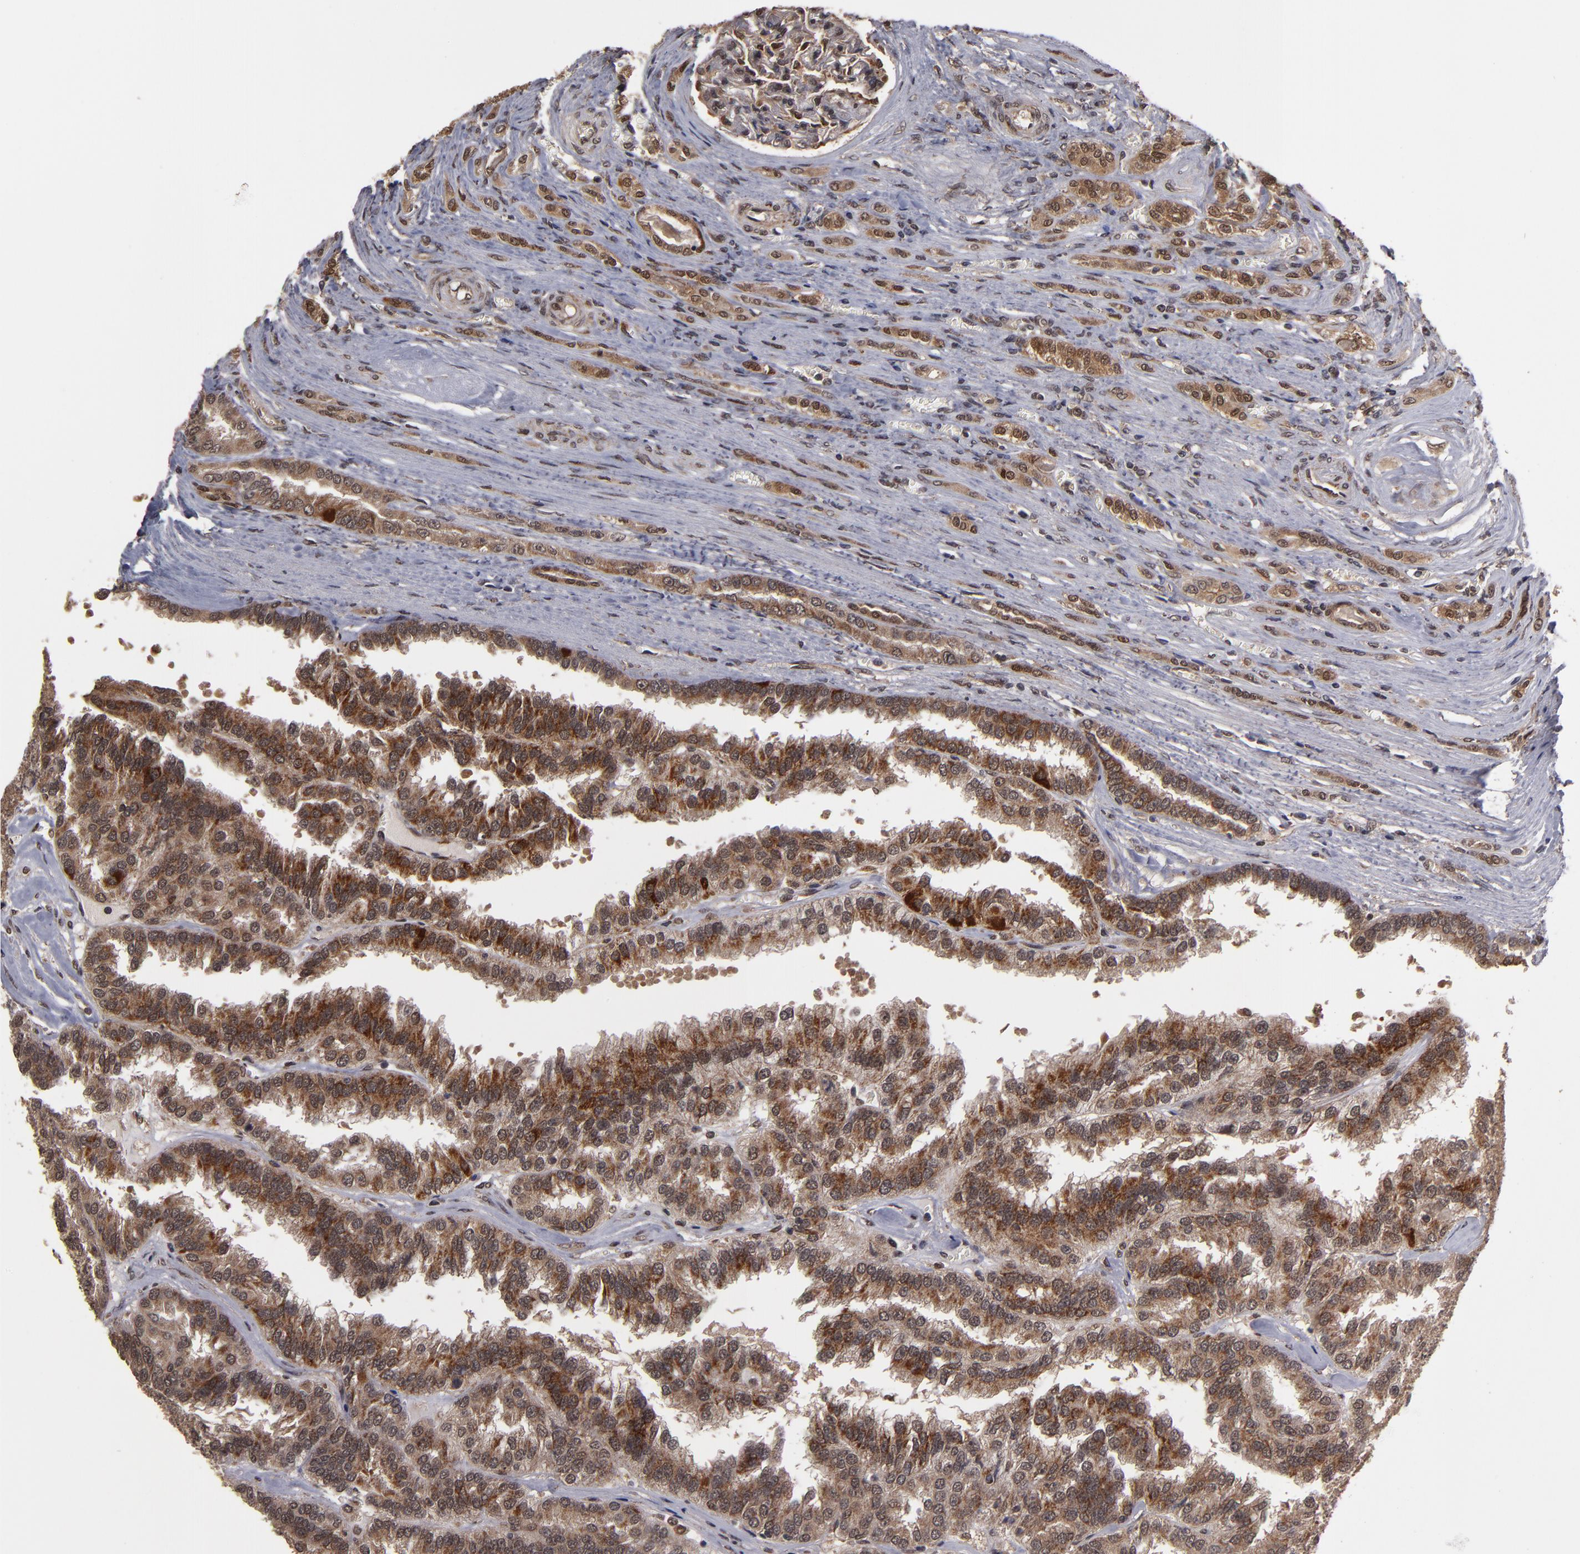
{"staining": {"intensity": "strong", "quantity": ">75%", "location": "cytoplasmic/membranous"}, "tissue": "renal cancer", "cell_type": "Tumor cells", "image_type": "cancer", "snomed": [{"axis": "morphology", "description": "Adenocarcinoma, NOS"}, {"axis": "topography", "description": "Kidney"}], "caption": "A histopathology image of human renal adenocarcinoma stained for a protein exhibits strong cytoplasmic/membranous brown staining in tumor cells.", "gene": "CUL5", "patient": {"sex": "male", "age": 46}}